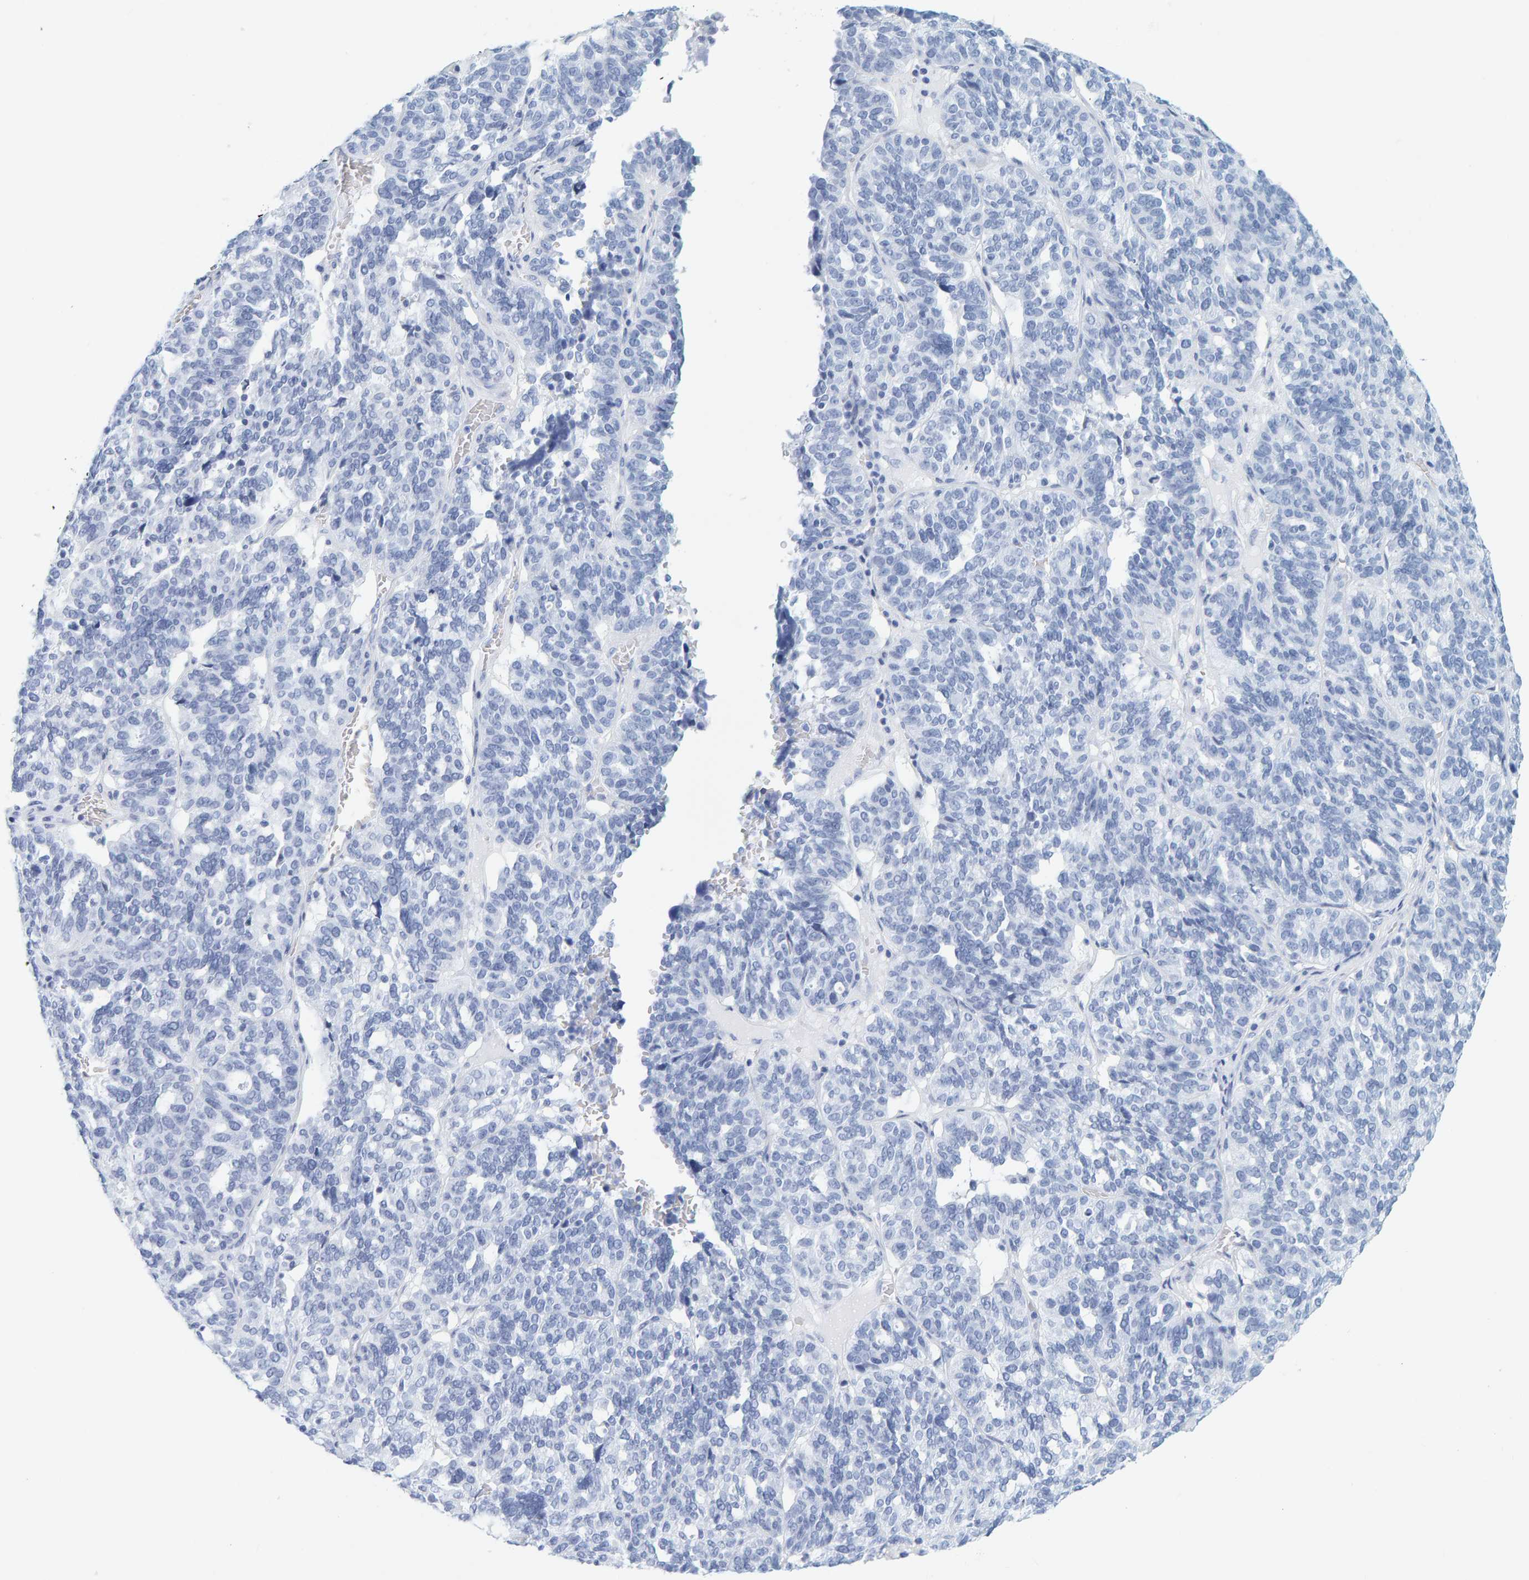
{"staining": {"intensity": "negative", "quantity": "none", "location": "none"}, "tissue": "ovarian cancer", "cell_type": "Tumor cells", "image_type": "cancer", "snomed": [{"axis": "morphology", "description": "Cystadenocarcinoma, serous, NOS"}, {"axis": "topography", "description": "Ovary"}], "caption": "Immunohistochemistry of ovarian cancer (serous cystadenocarcinoma) demonstrates no positivity in tumor cells. Nuclei are stained in blue.", "gene": "SFTPC", "patient": {"sex": "female", "age": 59}}